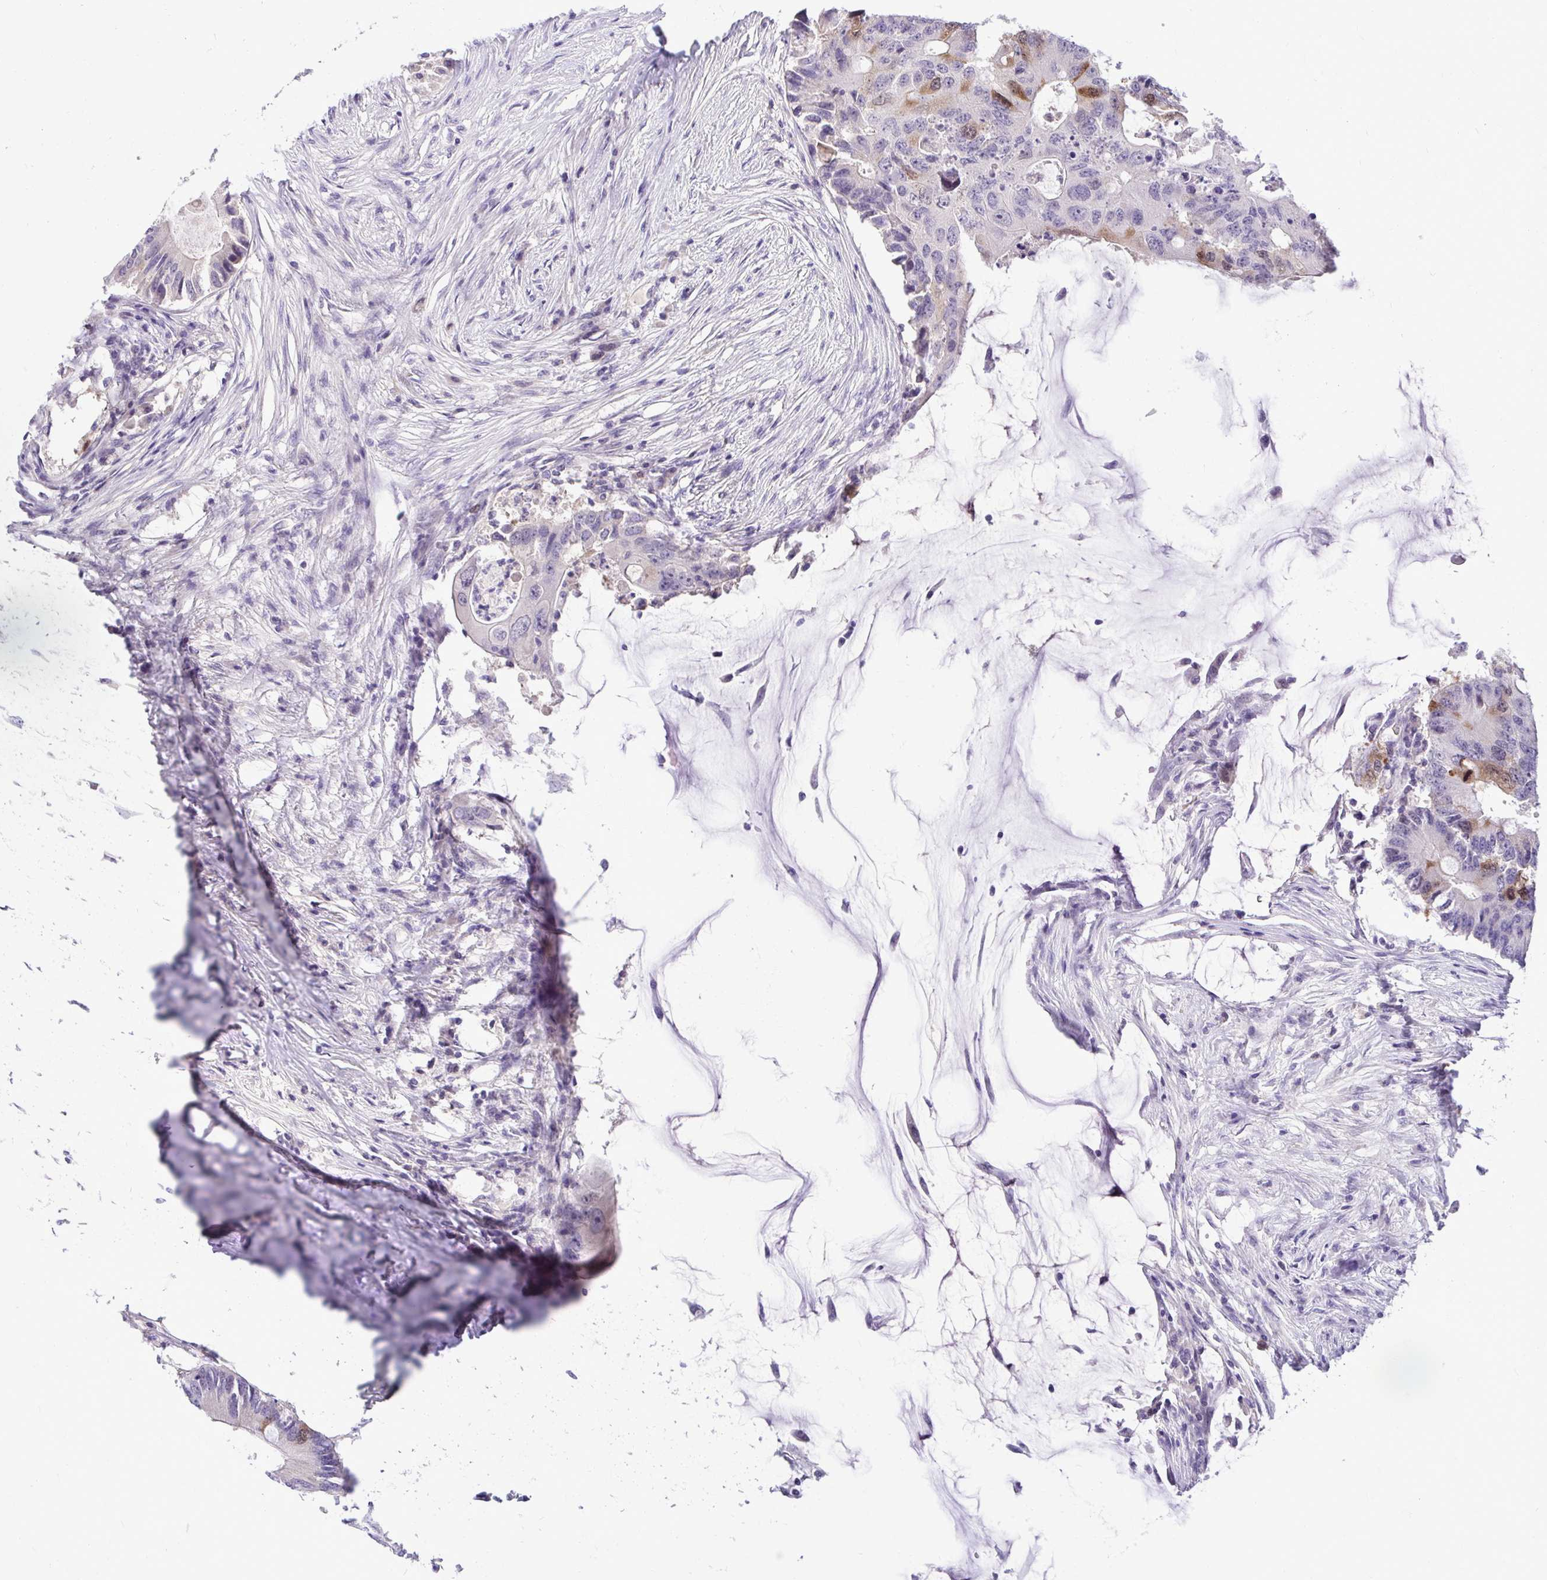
{"staining": {"intensity": "moderate", "quantity": "<25%", "location": "cytoplasmic/membranous,nuclear"}, "tissue": "colorectal cancer", "cell_type": "Tumor cells", "image_type": "cancer", "snomed": [{"axis": "morphology", "description": "Adenocarcinoma, NOS"}, {"axis": "topography", "description": "Colon"}], "caption": "Protein staining shows moderate cytoplasmic/membranous and nuclear staining in approximately <25% of tumor cells in colorectal cancer.", "gene": "CDC20", "patient": {"sex": "male", "age": 71}}